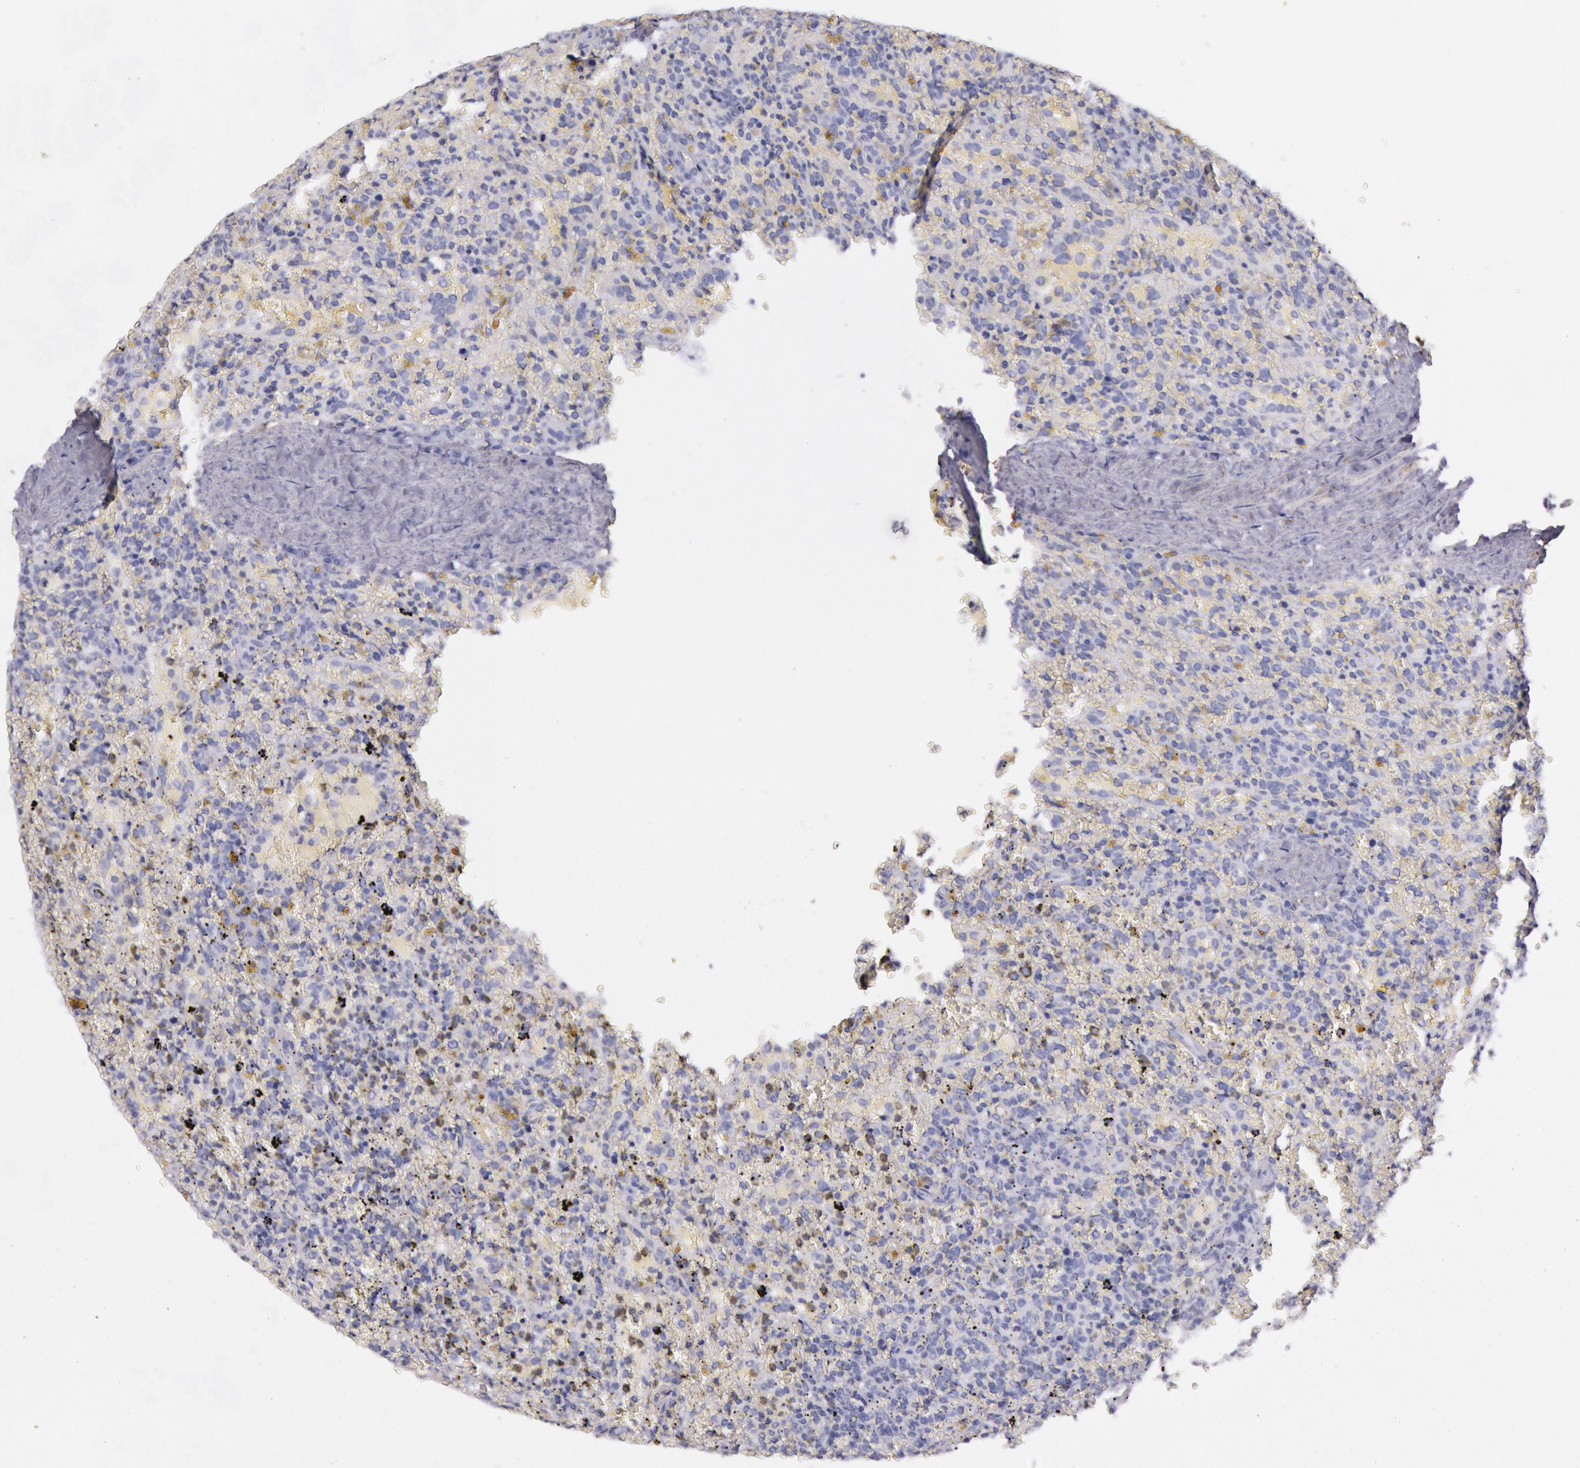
{"staining": {"intensity": "negative", "quantity": "none", "location": "none"}, "tissue": "lymphoma", "cell_type": "Tumor cells", "image_type": "cancer", "snomed": [{"axis": "morphology", "description": "Malignant lymphoma, non-Hodgkin's type, High grade"}, {"axis": "topography", "description": "Spleen"}, {"axis": "topography", "description": "Lymph node"}], "caption": "This is an IHC micrograph of malignant lymphoma, non-Hodgkin's type (high-grade). There is no staining in tumor cells.", "gene": "CKB", "patient": {"sex": "female", "age": 70}}